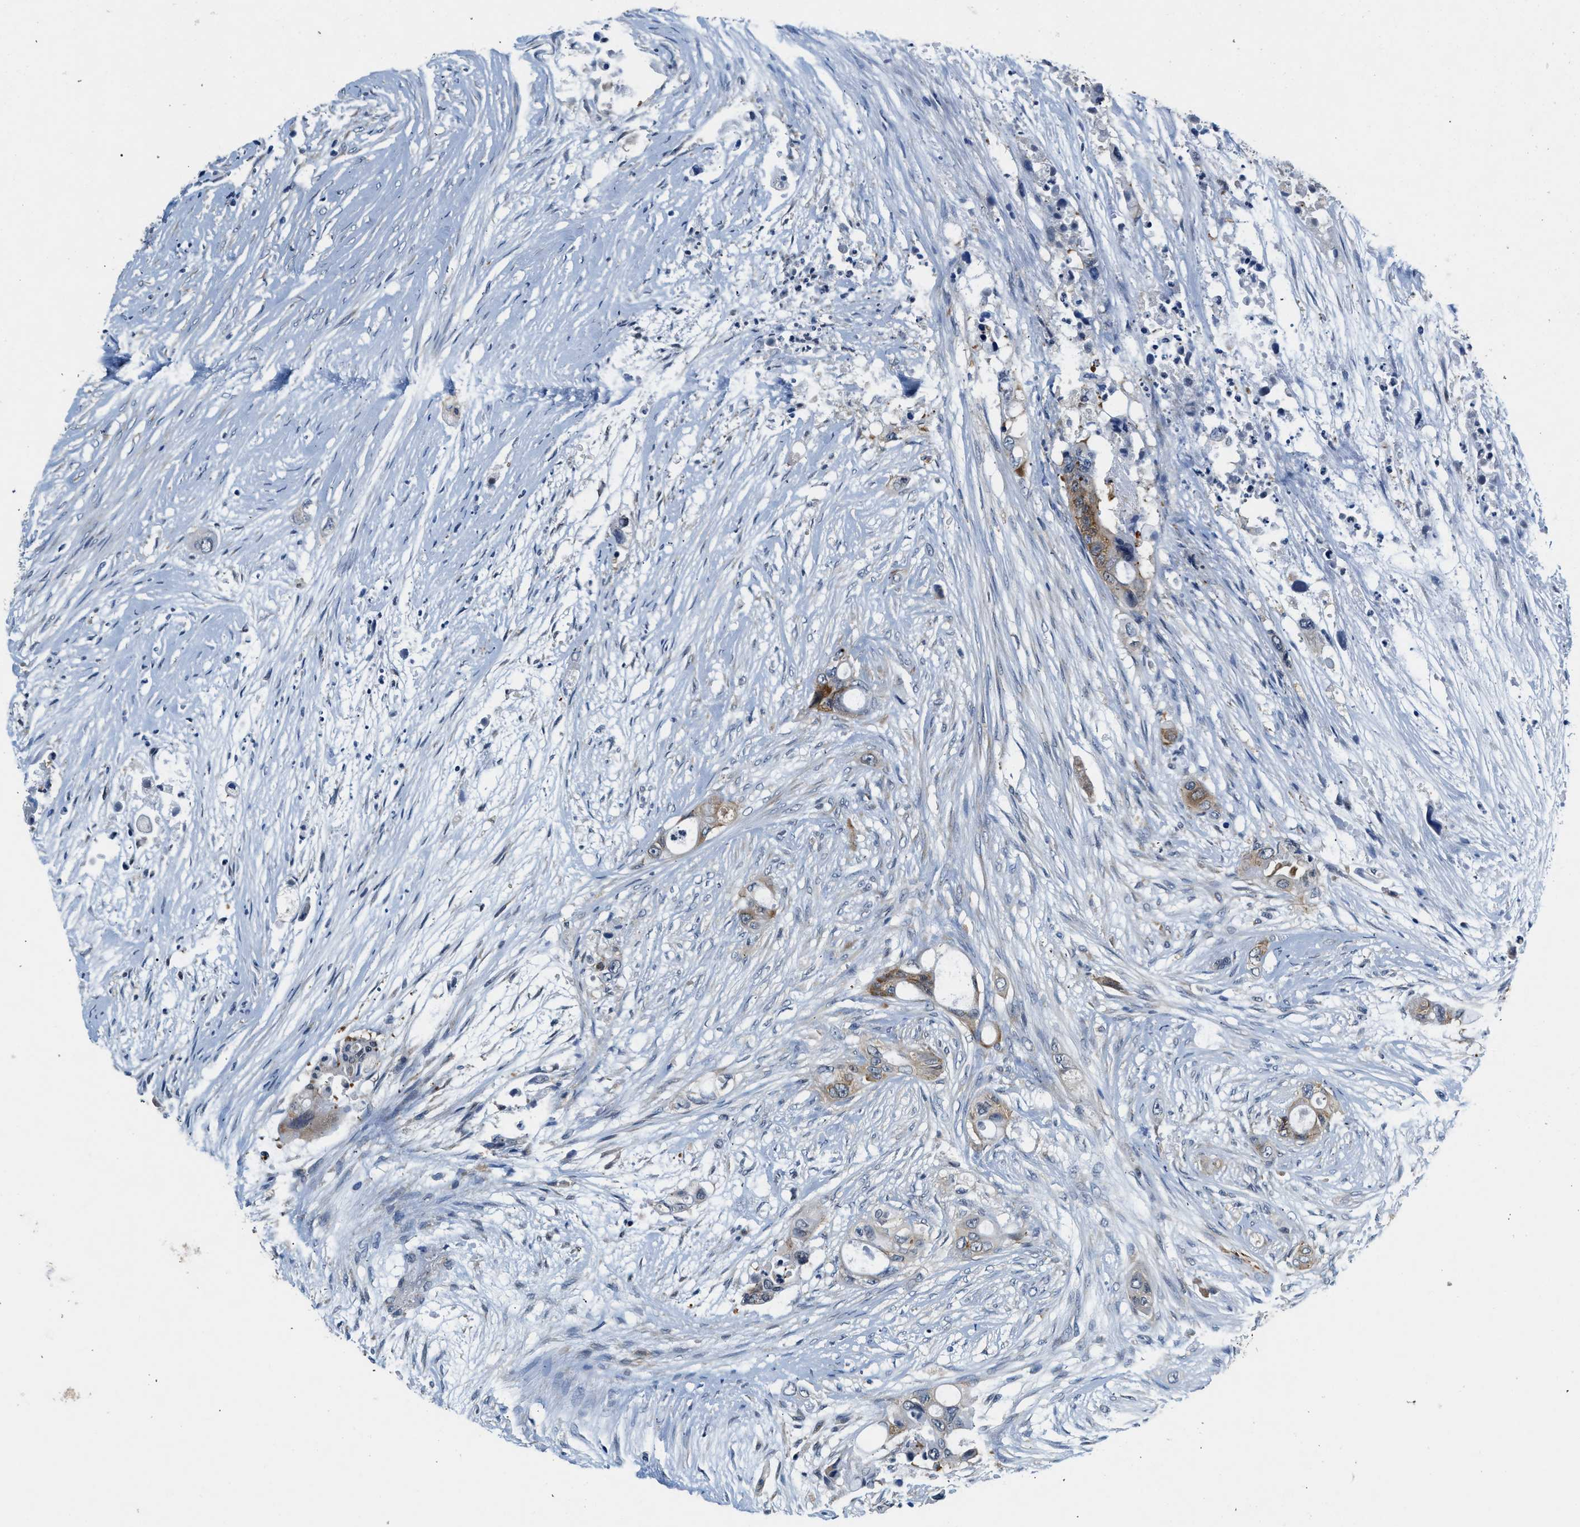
{"staining": {"intensity": "moderate", "quantity": ">75%", "location": "cytoplasmic/membranous"}, "tissue": "colorectal cancer", "cell_type": "Tumor cells", "image_type": "cancer", "snomed": [{"axis": "morphology", "description": "Adenocarcinoma, NOS"}, {"axis": "topography", "description": "Colon"}], "caption": "This micrograph demonstrates colorectal adenocarcinoma stained with IHC to label a protein in brown. The cytoplasmic/membranous of tumor cells show moderate positivity for the protein. Nuclei are counter-stained blue.", "gene": "PA2G4", "patient": {"sex": "female", "age": 57}}